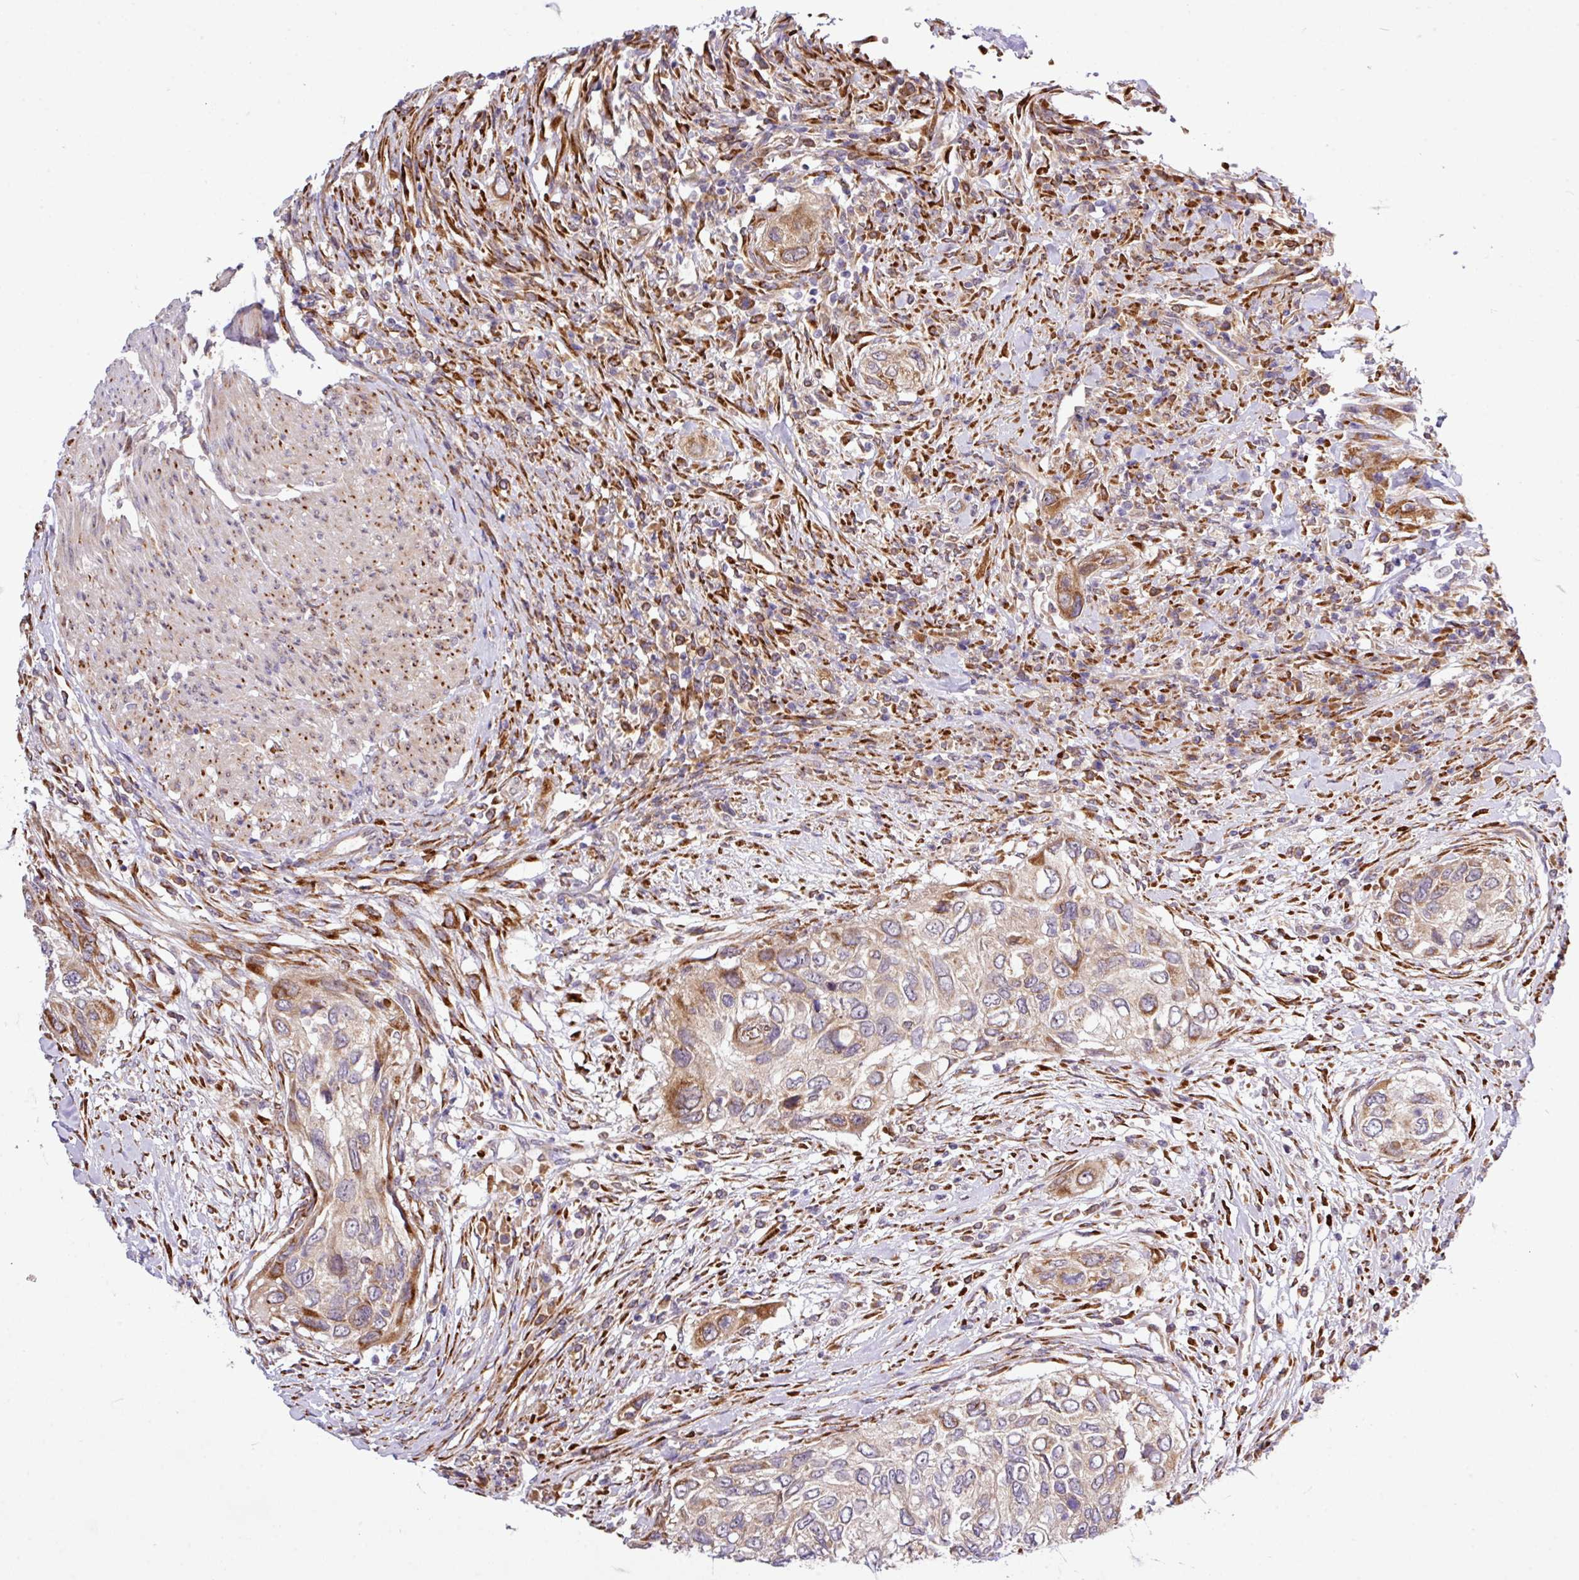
{"staining": {"intensity": "weak", "quantity": "25%-75%", "location": "cytoplasmic/membranous"}, "tissue": "urothelial cancer", "cell_type": "Tumor cells", "image_type": "cancer", "snomed": [{"axis": "morphology", "description": "Urothelial carcinoma, High grade"}, {"axis": "topography", "description": "Urinary bladder"}], "caption": "Immunohistochemistry image of neoplastic tissue: human urothelial cancer stained using immunohistochemistry (IHC) exhibits low levels of weak protein expression localized specifically in the cytoplasmic/membranous of tumor cells, appearing as a cytoplasmic/membranous brown color.", "gene": "TM2D2", "patient": {"sex": "female", "age": 60}}